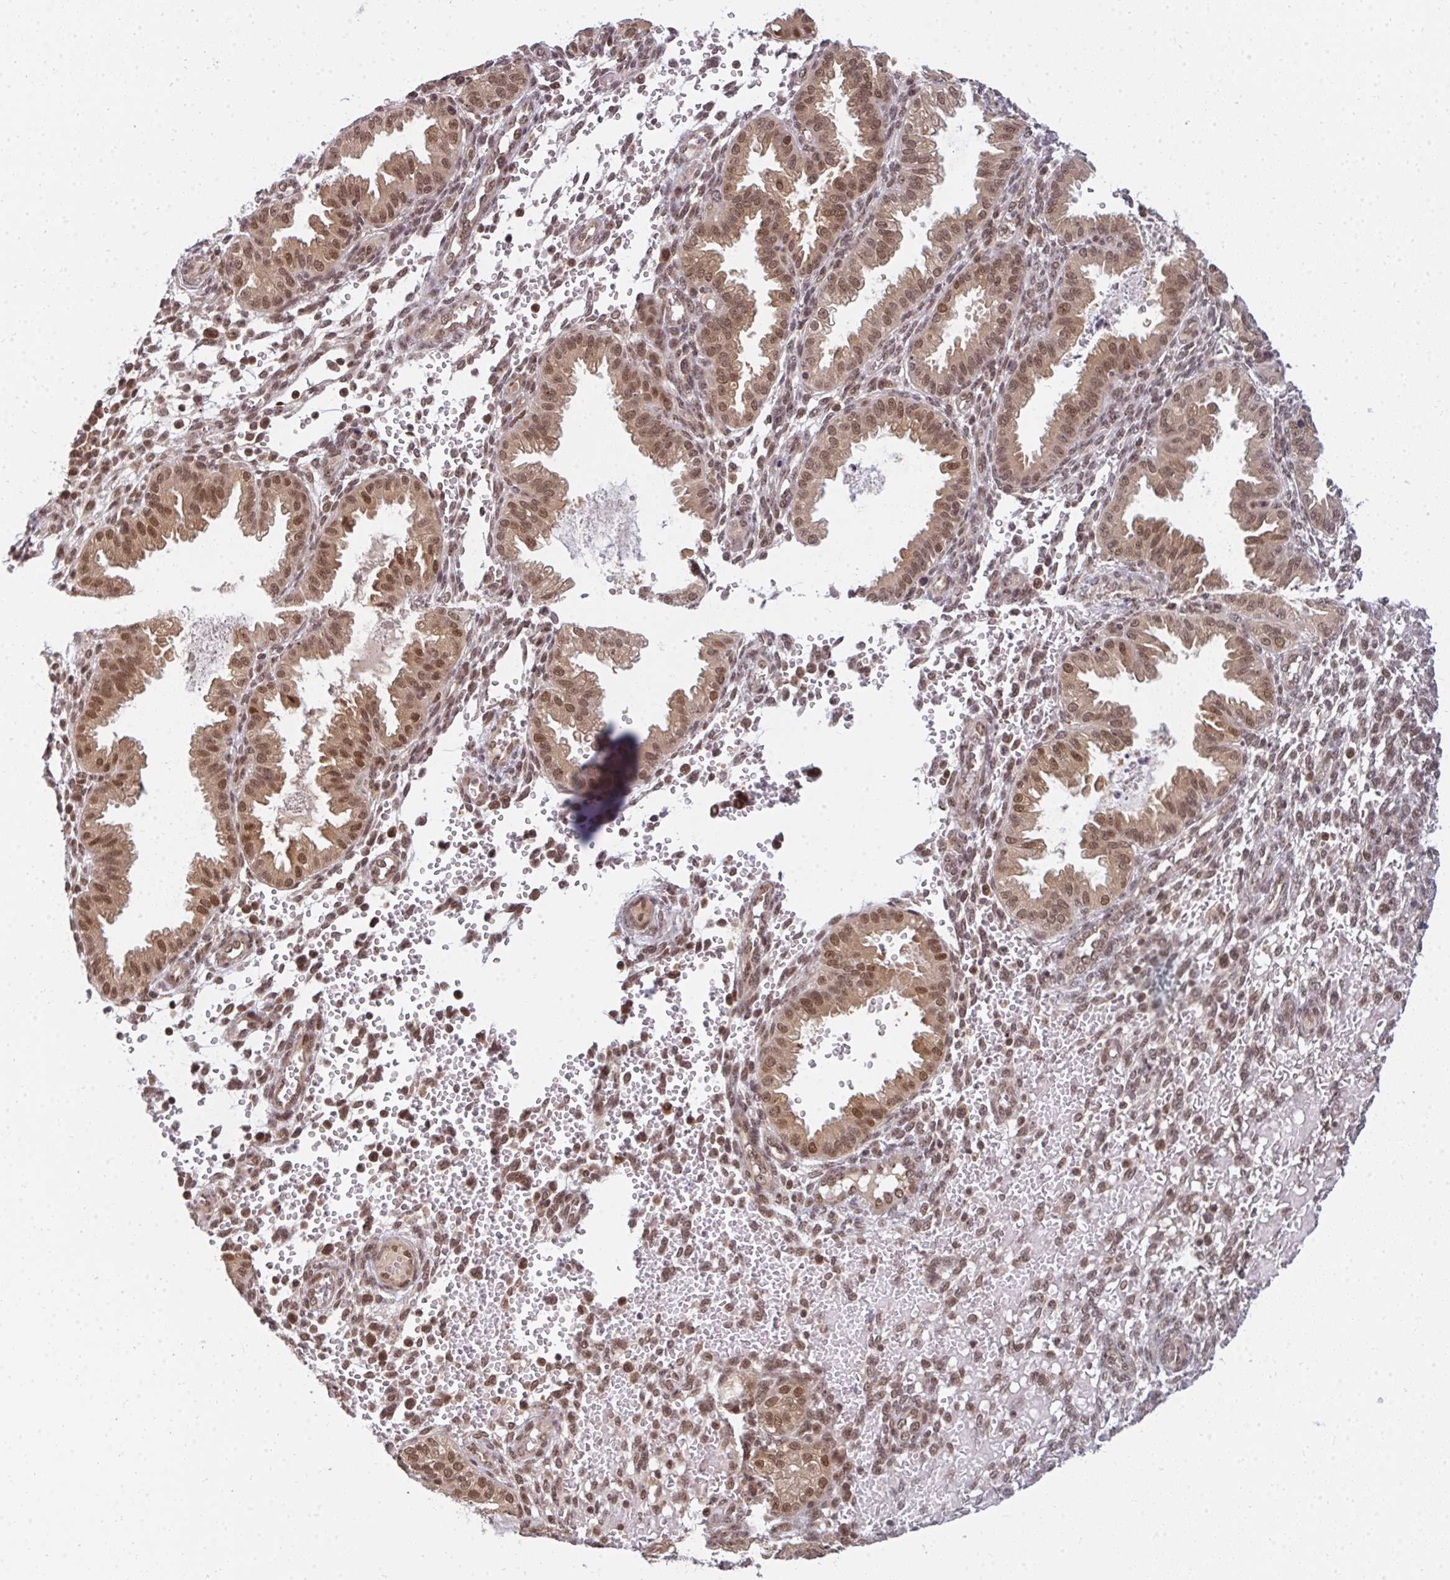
{"staining": {"intensity": "moderate", "quantity": "25%-75%", "location": "nuclear"}, "tissue": "endometrium", "cell_type": "Cells in endometrial stroma", "image_type": "normal", "snomed": [{"axis": "morphology", "description": "Normal tissue, NOS"}, {"axis": "topography", "description": "Endometrium"}], "caption": "Immunohistochemical staining of benign human endometrium displays medium levels of moderate nuclear expression in about 25%-75% of cells in endometrial stroma.", "gene": "GTF3C6", "patient": {"sex": "female", "age": 33}}